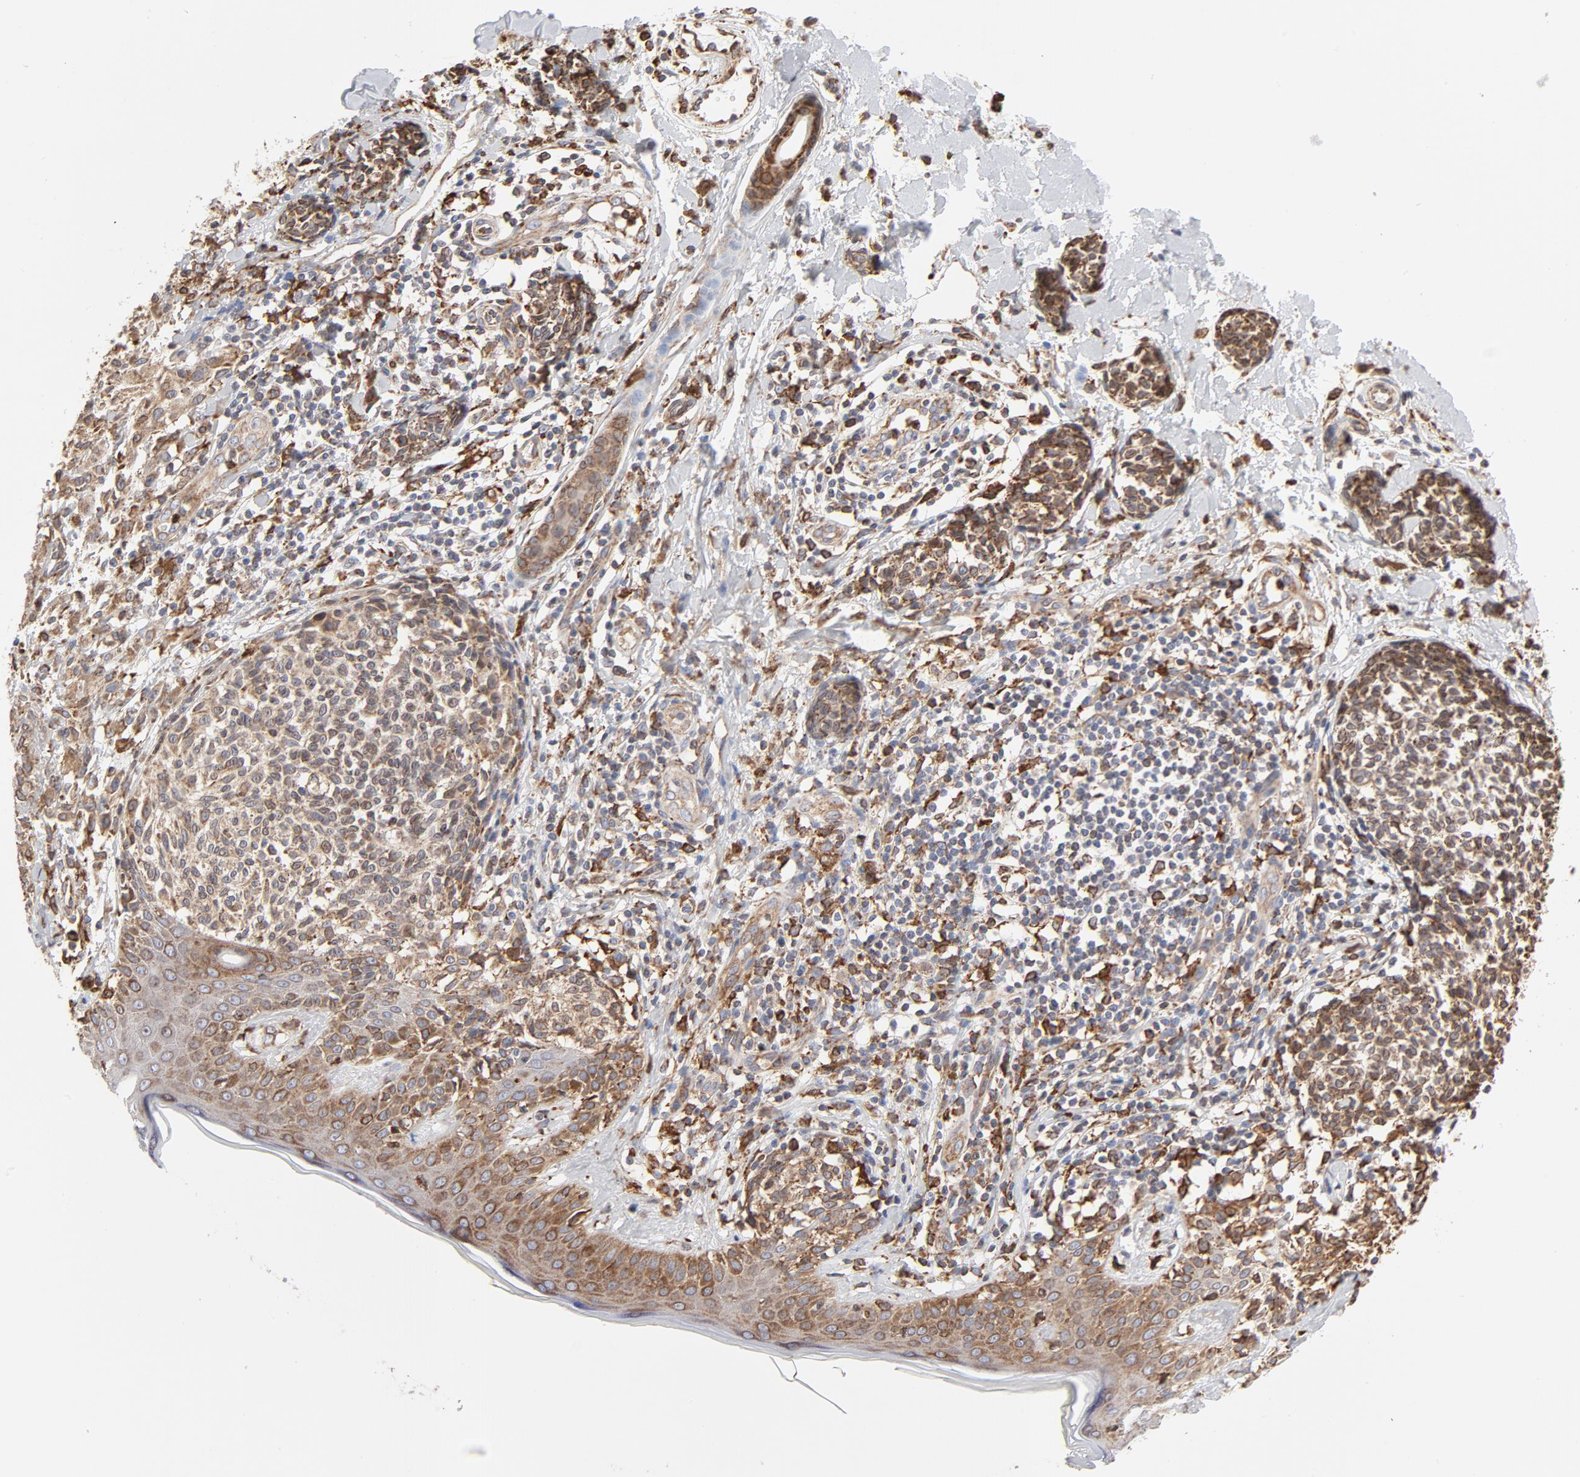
{"staining": {"intensity": "moderate", "quantity": ">75%", "location": "cytoplasmic/membranous"}, "tissue": "melanoma", "cell_type": "Tumor cells", "image_type": "cancer", "snomed": [{"axis": "morphology", "description": "Malignant melanoma, NOS"}, {"axis": "topography", "description": "Skin"}], "caption": "Malignant melanoma stained with a protein marker shows moderate staining in tumor cells.", "gene": "CANX", "patient": {"sex": "male", "age": 67}}